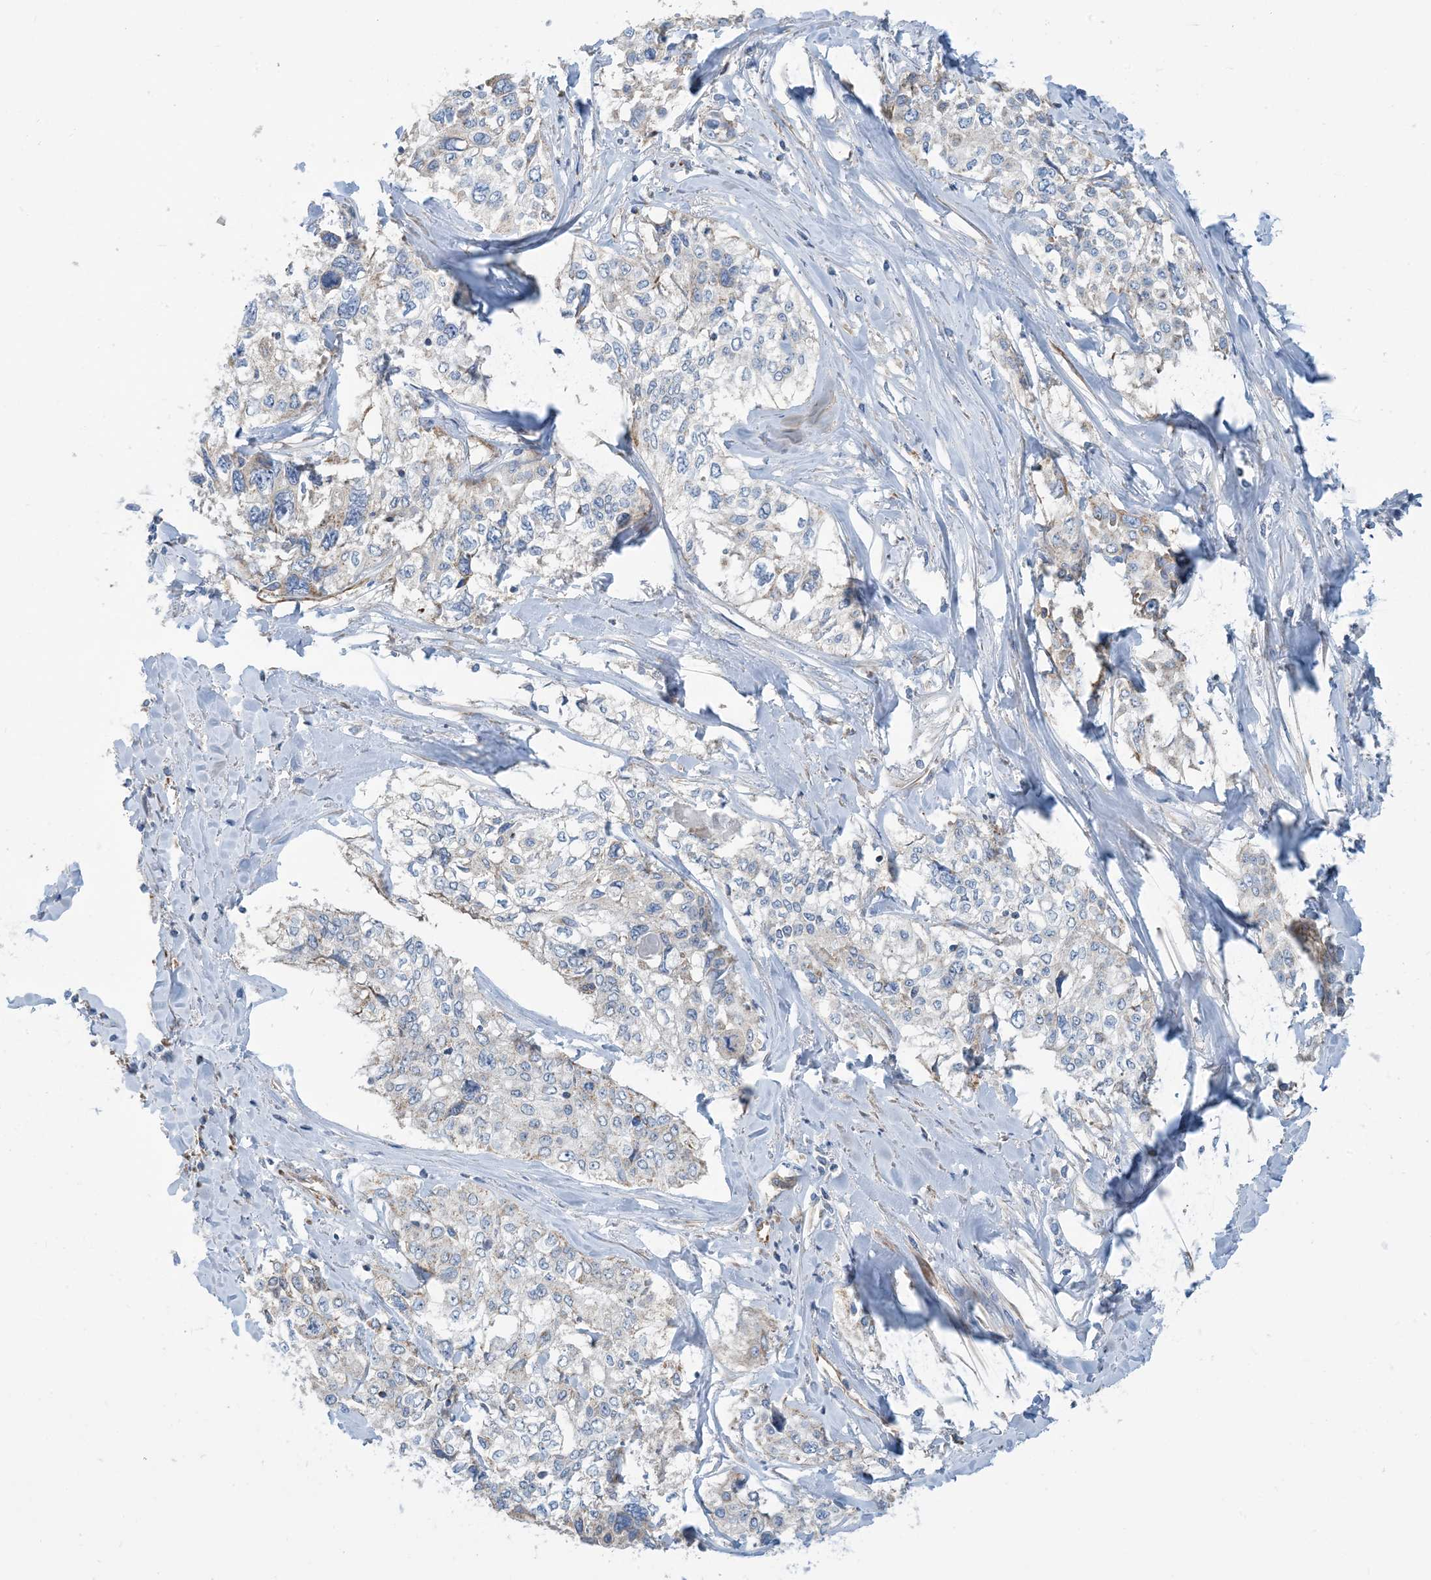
{"staining": {"intensity": "weak", "quantity": "<25%", "location": "cytoplasmic/membranous"}, "tissue": "cervical cancer", "cell_type": "Tumor cells", "image_type": "cancer", "snomed": [{"axis": "morphology", "description": "Squamous cell carcinoma, NOS"}, {"axis": "topography", "description": "Cervix"}], "caption": "Tumor cells show no significant positivity in squamous cell carcinoma (cervical). (DAB immunohistochemistry visualized using brightfield microscopy, high magnification).", "gene": "PHOSPHO2", "patient": {"sex": "female", "age": 31}}